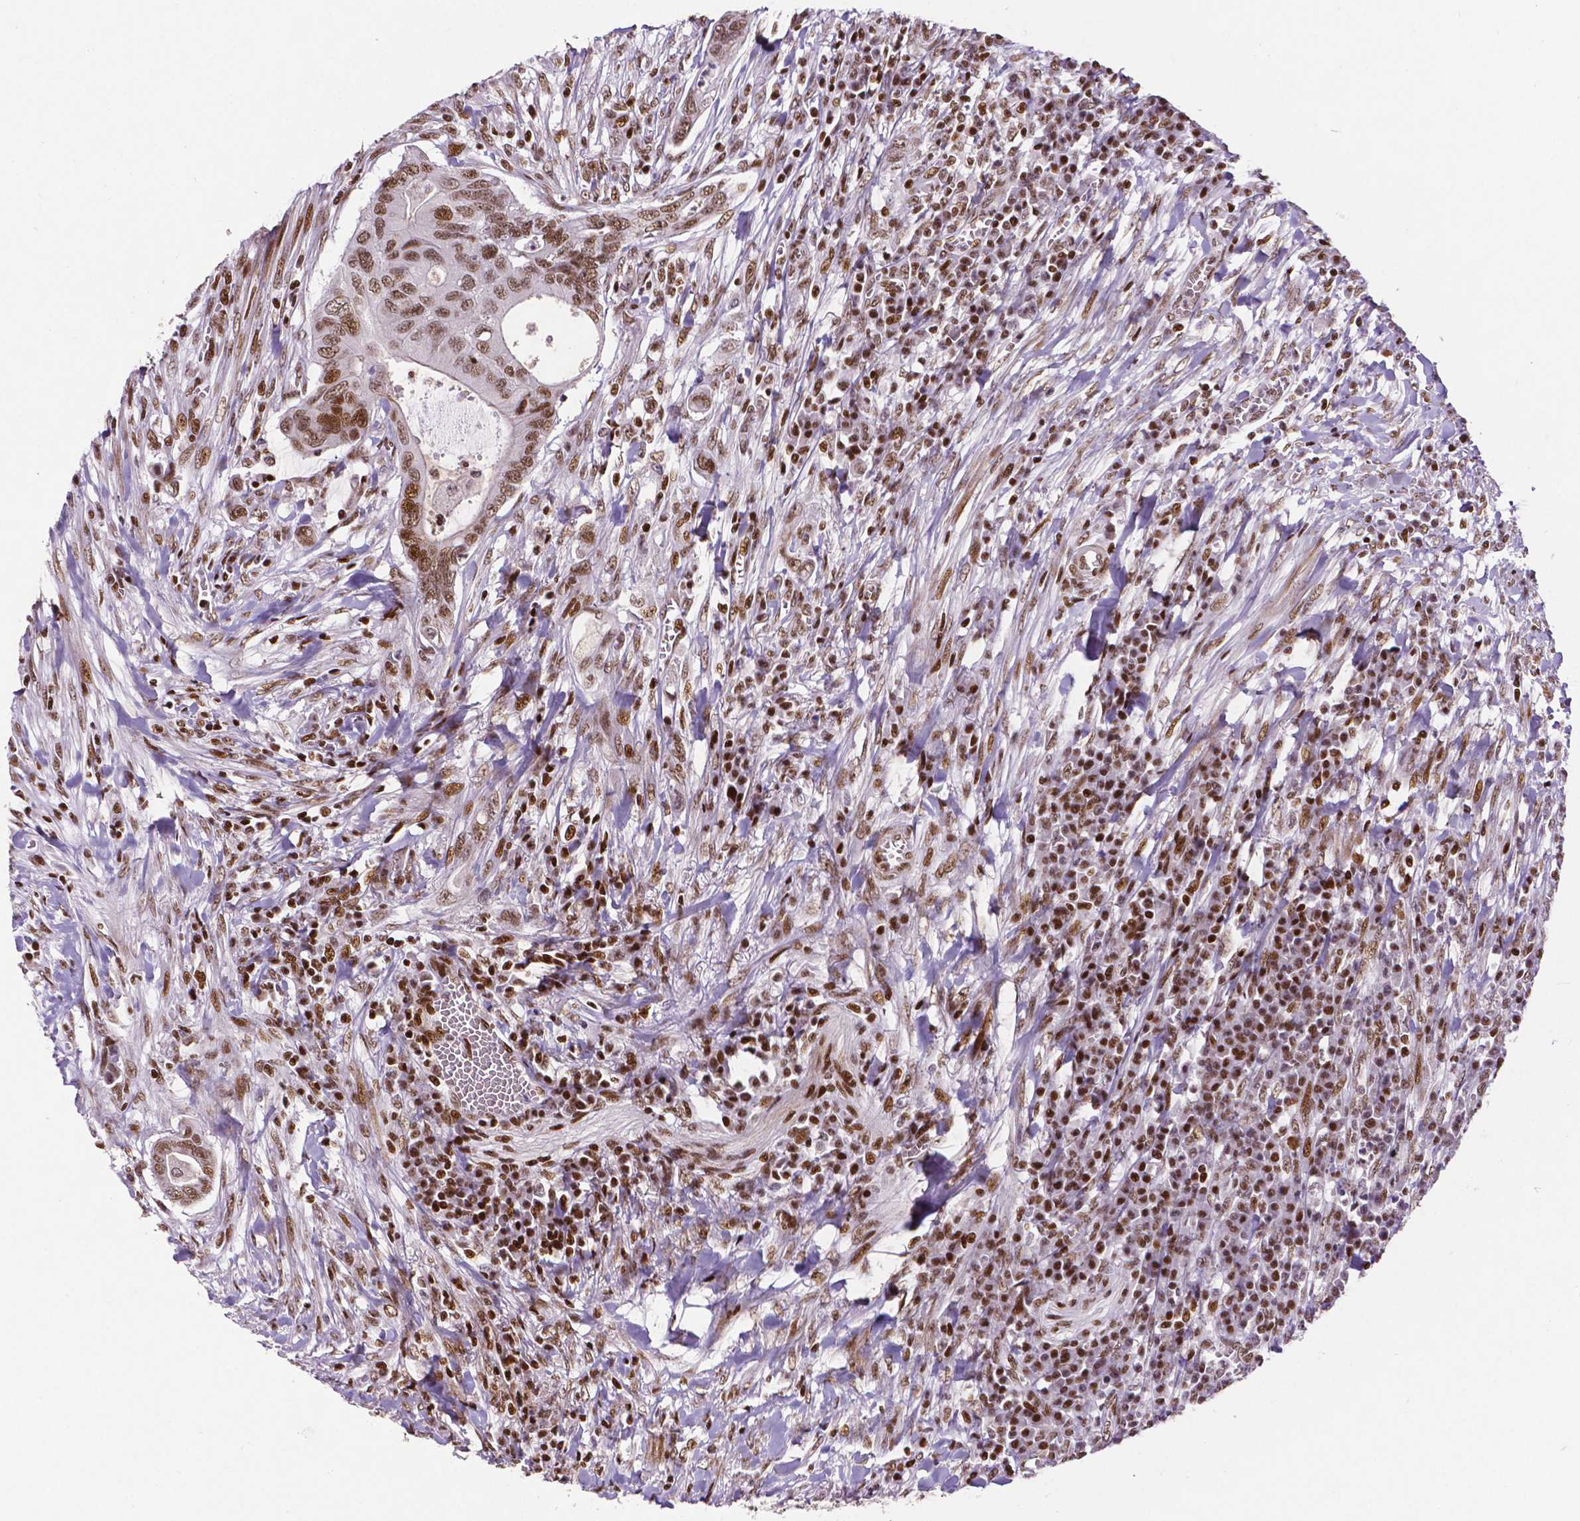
{"staining": {"intensity": "moderate", "quantity": ">75%", "location": "nuclear"}, "tissue": "colorectal cancer", "cell_type": "Tumor cells", "image_type": "cancer", "snomed": [{"axis": "morphology", "description": "Adenocarcinoma, NOS"}, {"axis": "topography", "description": "Colon"}], "caption": "A medium amount of moderate nuclear positivity is identified in approximately >75% of tumor cells in colorectal adenocarcinoma tissue. The staining is performed using DAB (3,3'-diaminobenzidine) brown chromogen to label protein expression. The nuclei are counter-stained blue using hematoxylin.", "gene": "CTCF", "patient": {"sex": "male", "age": 65}}